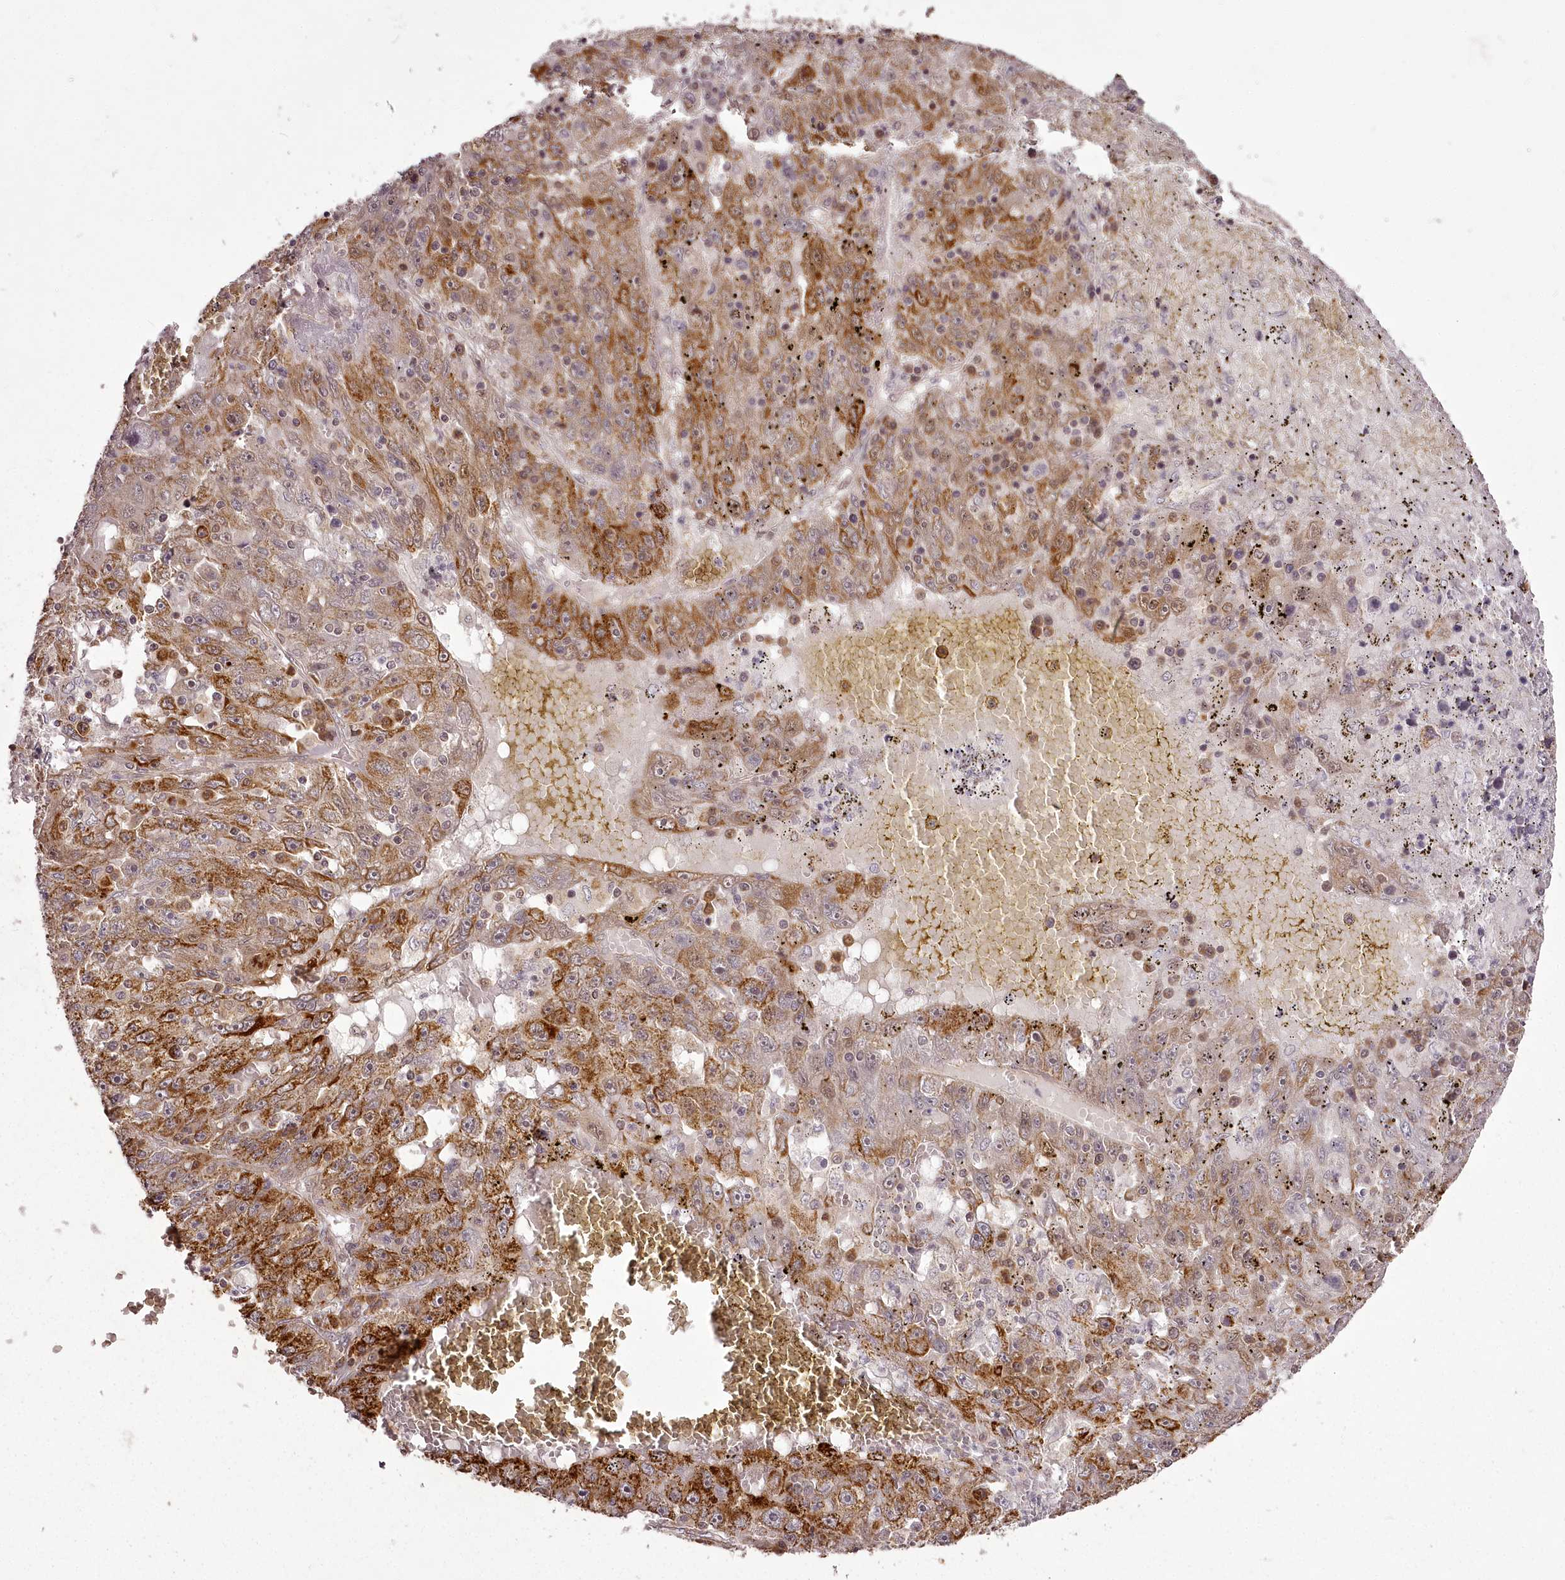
{"staining": {"intensity": "moderate", "quantity": "25%-75%", "location": "cytoplasmic/membranous"}, "tissue": "liver cancer", "cell_type": "Tumor cells", "image_type": "cancer", "snomed": [{"axis": "morphology", "description": "Carcinoma, Hepatocellular, NOS"}, {"axis": "topography", "description": "Liver"}], "caption": "The micrograph demonstrates staining of liver cancer (hepatocellular carcinoma), revealing moderate cytoplasmic/membranous protein staining (brown color) within tumor cells. (Brightfield microscopy of DAB IHC at high magnification).", "gene": "CHCHD2", "patient": {"sex": "male", "age": 49}}